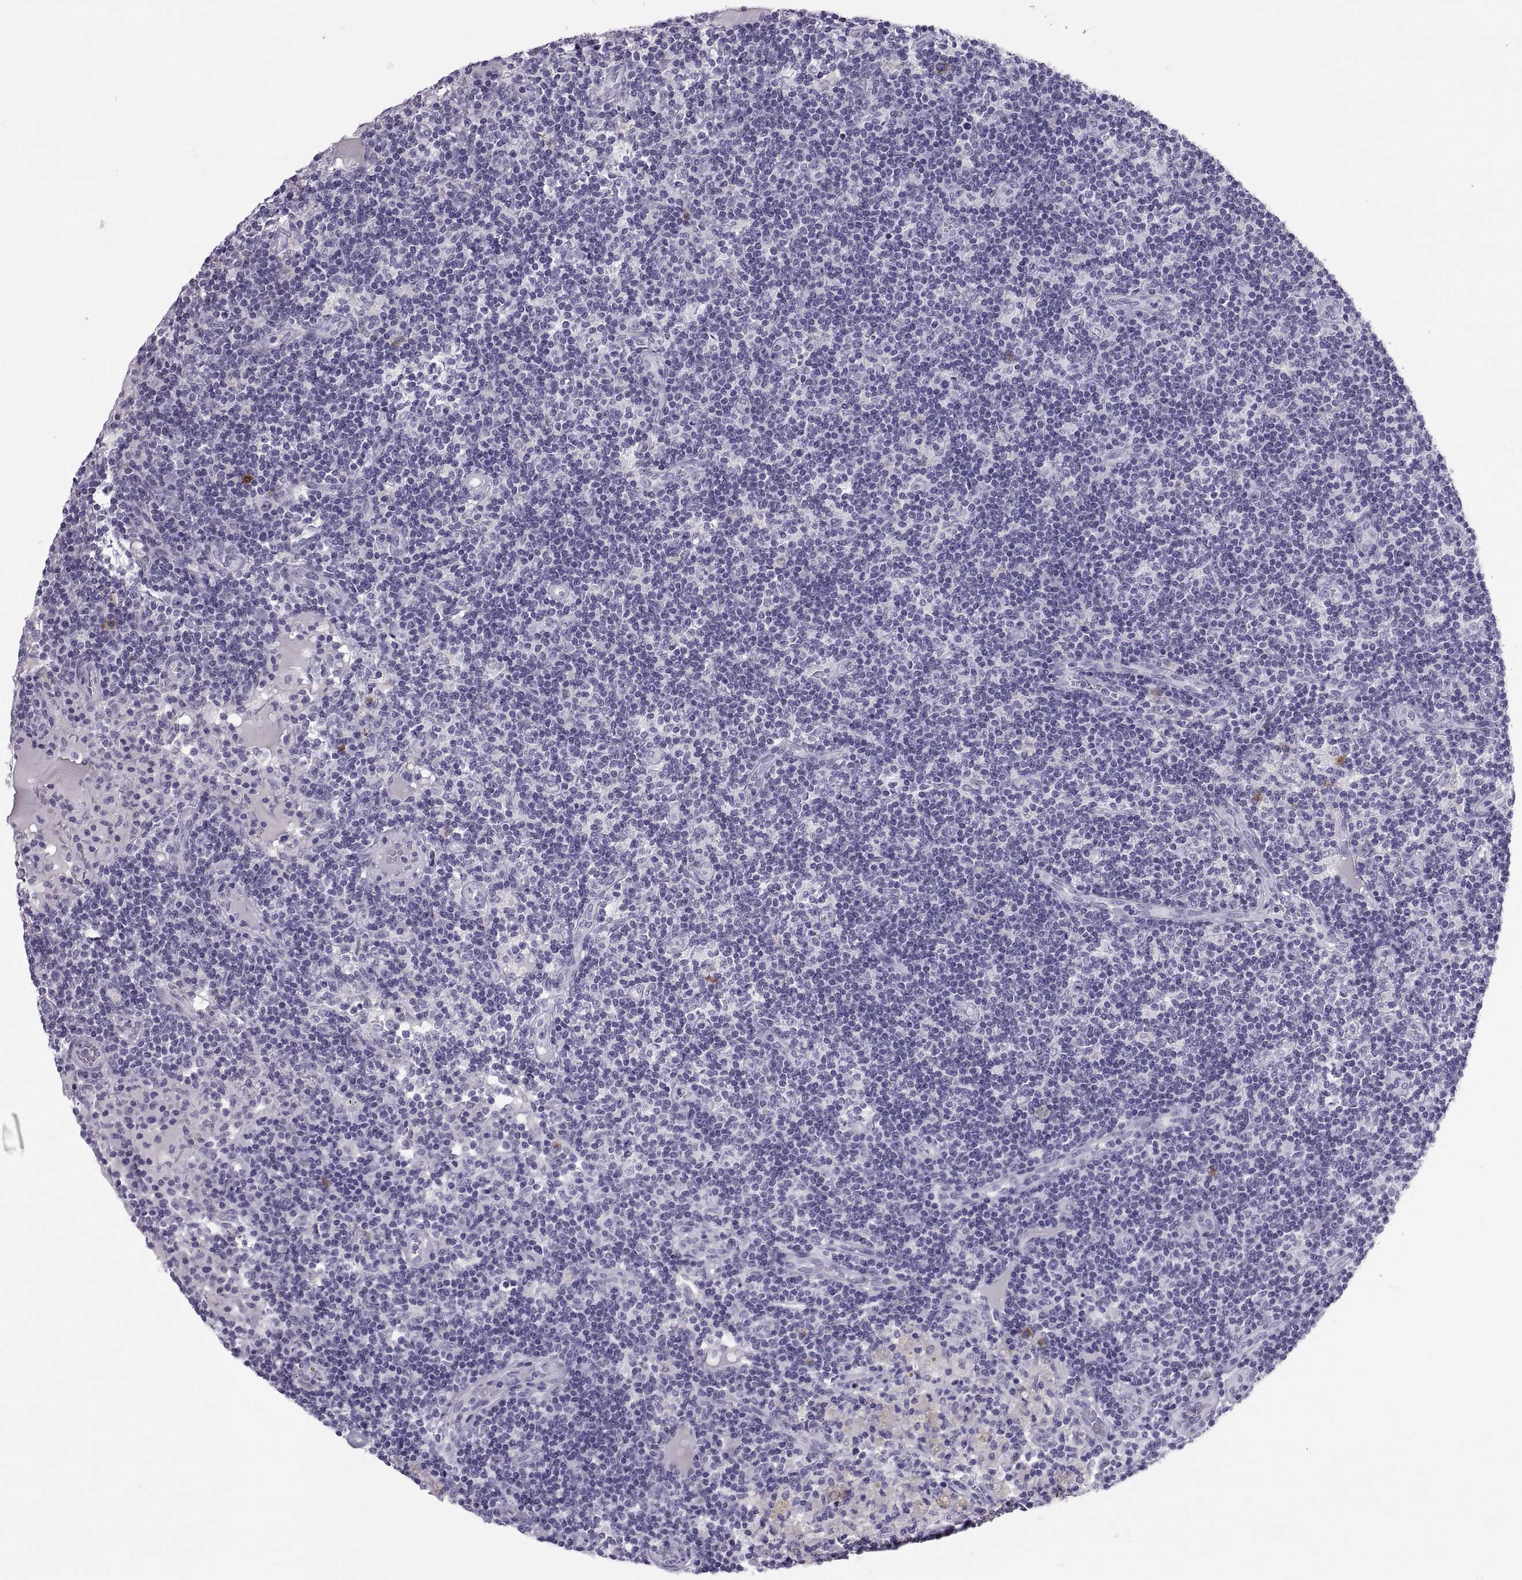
{"staining": {"intensity": "negative", "quantity": "none", "location": "none"}, "tissue": "lymph node", "cell_type": "Germinal center cells", "image_type": "normal", "snomed": [{"axis": "morphology", "description": "Normal tissue, NOS"}, {"axis": "topography", "description": "Lymph node"}], "caption": "DAB (3,3'-diaminobenzidine) immunohistochemical staining of benign human lymph node shows no significant positivity in germinal center cells. The staining was performed using DAB (3,3'-diaminobenzidine) to visualize the protein expression in brown, while the nuclei were stained in blue with hematoxylin (Magnification: 20x).", "gene": "CT47A10", "patient": {"sex": "female", "age": 72}}